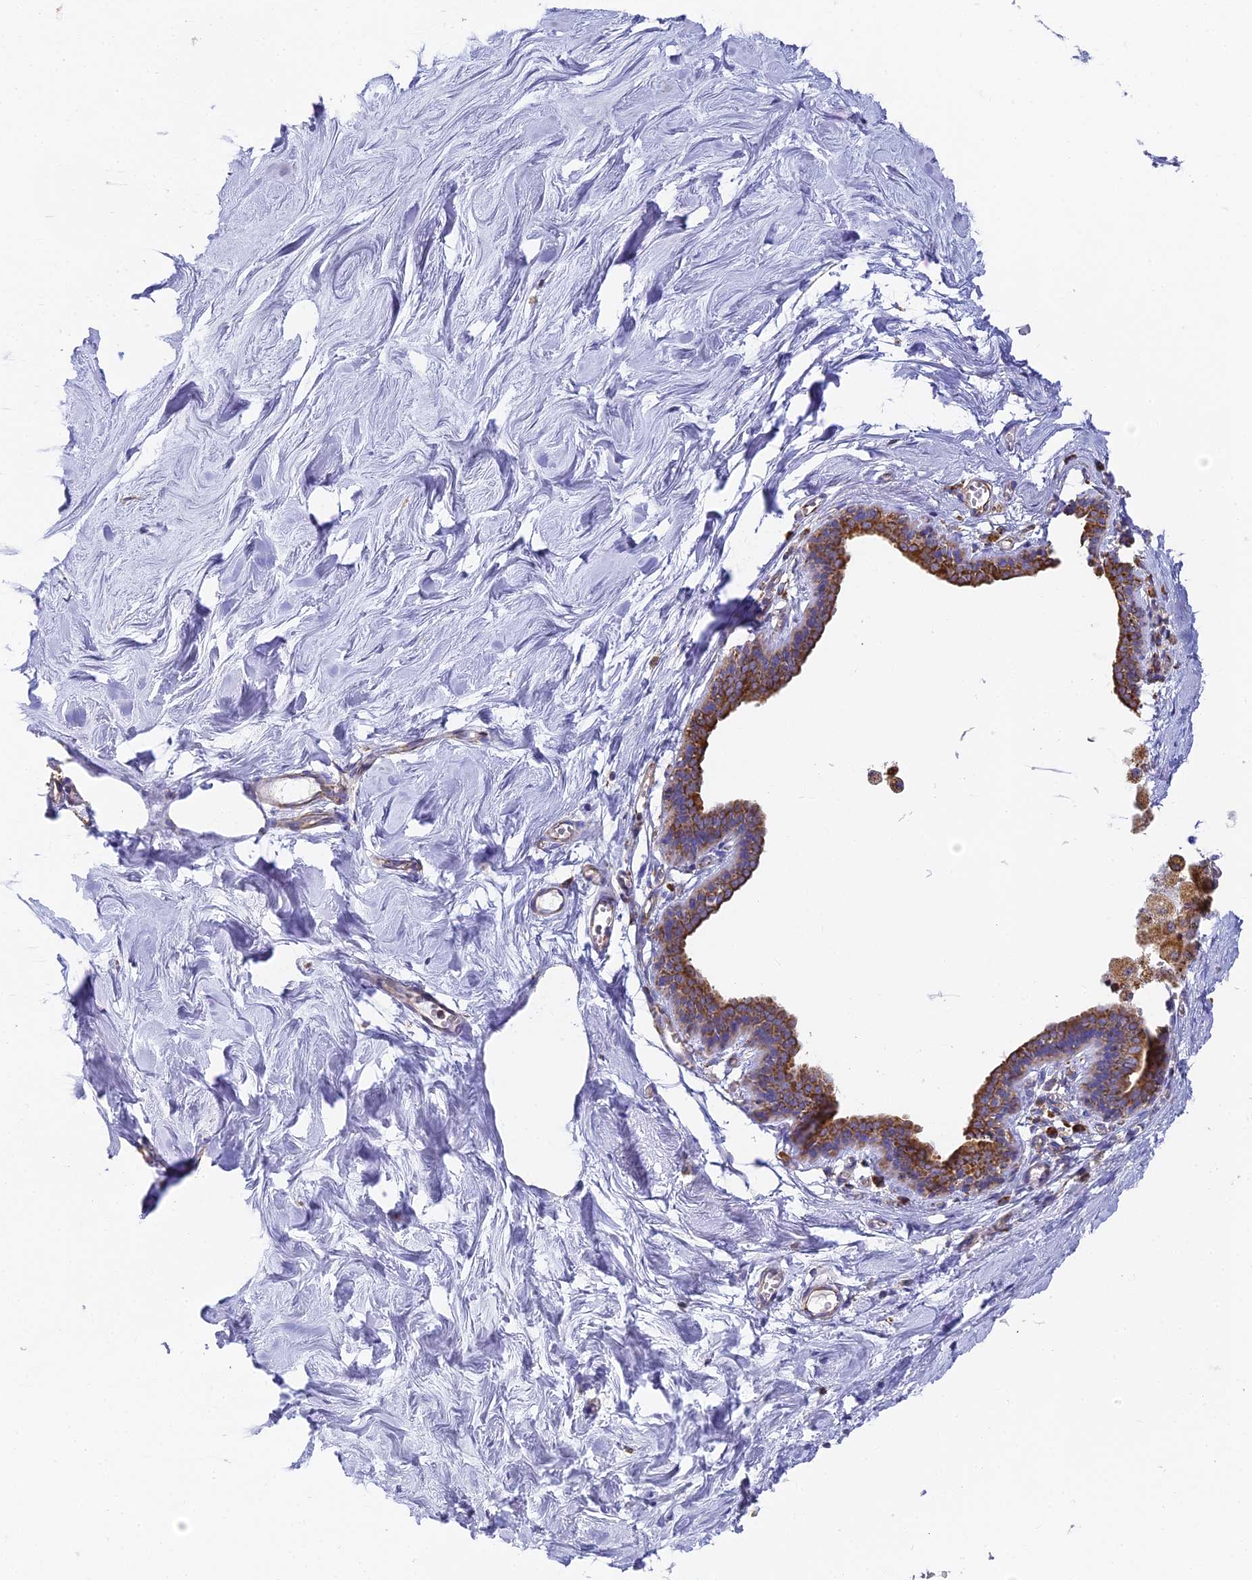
{"staining": {"intensity": "negative", "quantity": "none", "location": "none"}, "tissue": "breast", "cell_type": "Adipocytes", "image_type": "normal", "snomed": [{"axis": "morphology", "description": "Normal tissue, NOS"}, {"axis": "topography", "description": "Breast"}], "caption": "Immunohistochemistry (IHC) image of unremarkable breast stained for a protein (brown), which shows no expression in adipocytes. The staining was performed using DAB (3,3'-diaminobenzidine) to visualize the protein expression in brown, while the nuclei were stained in blue with hematoxylin (Magnification: 20x).", "gene": "COX6C", "patient": {"sex": "female", "age": 27}}